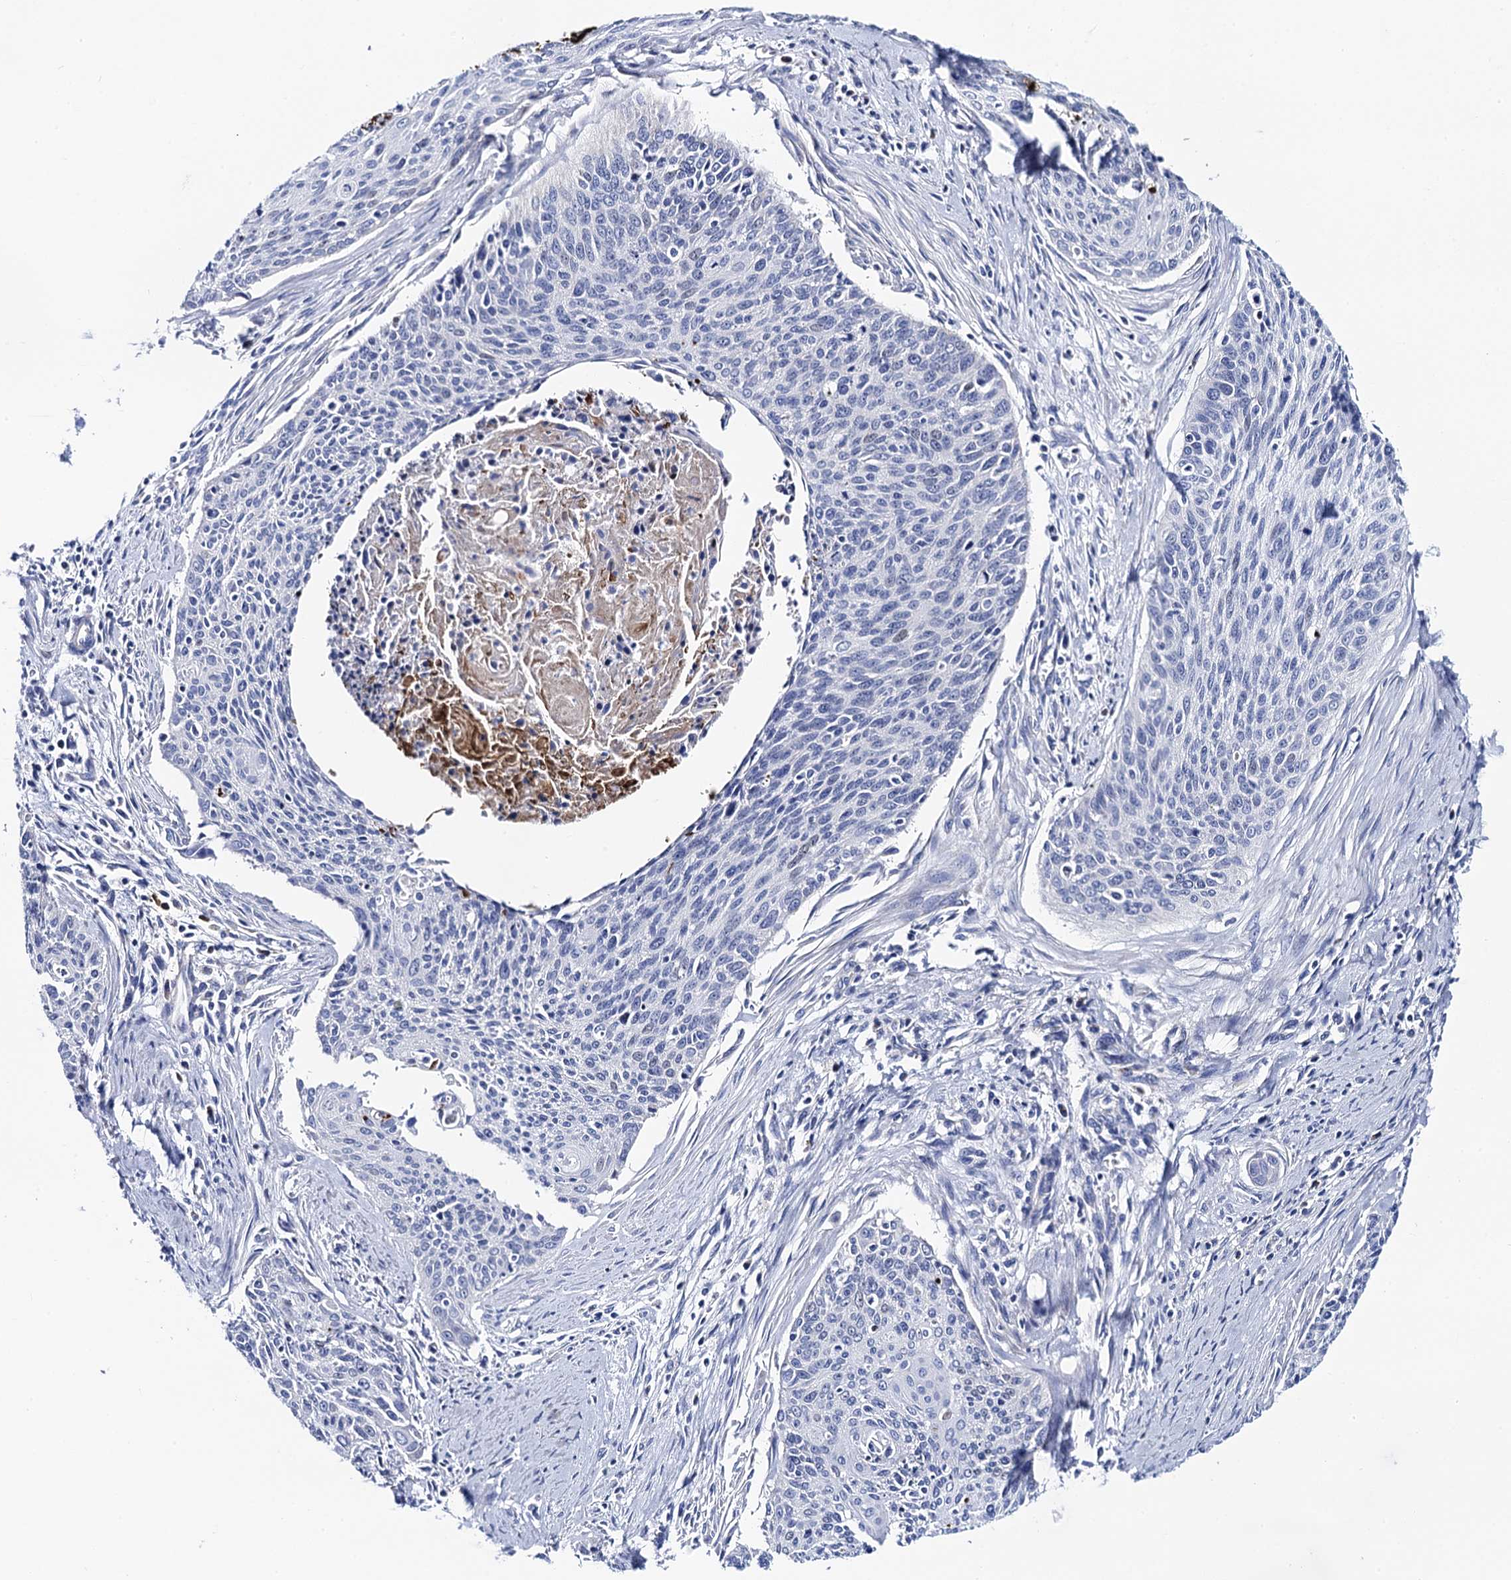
{"staining": {"intensity": "negative", "quantity": "none", "location": "none"}, "tissue": "cervical cancer", "cell_type": "Tumor cells", "image_type": "cancer", "snomed": [{"axis": "morphology", "description": "Squamous cell carcinoma, NOS"}, {"axis": "topography", "description": "Cervix"}], "caption": "IHC photomicrograph of cervical squamous cell carcinoma stained for a protein (brown), which exhibits no positivity in tumor cells.", "gene": "ACADSB", "patient": {"sex": "female", "age": 55}}